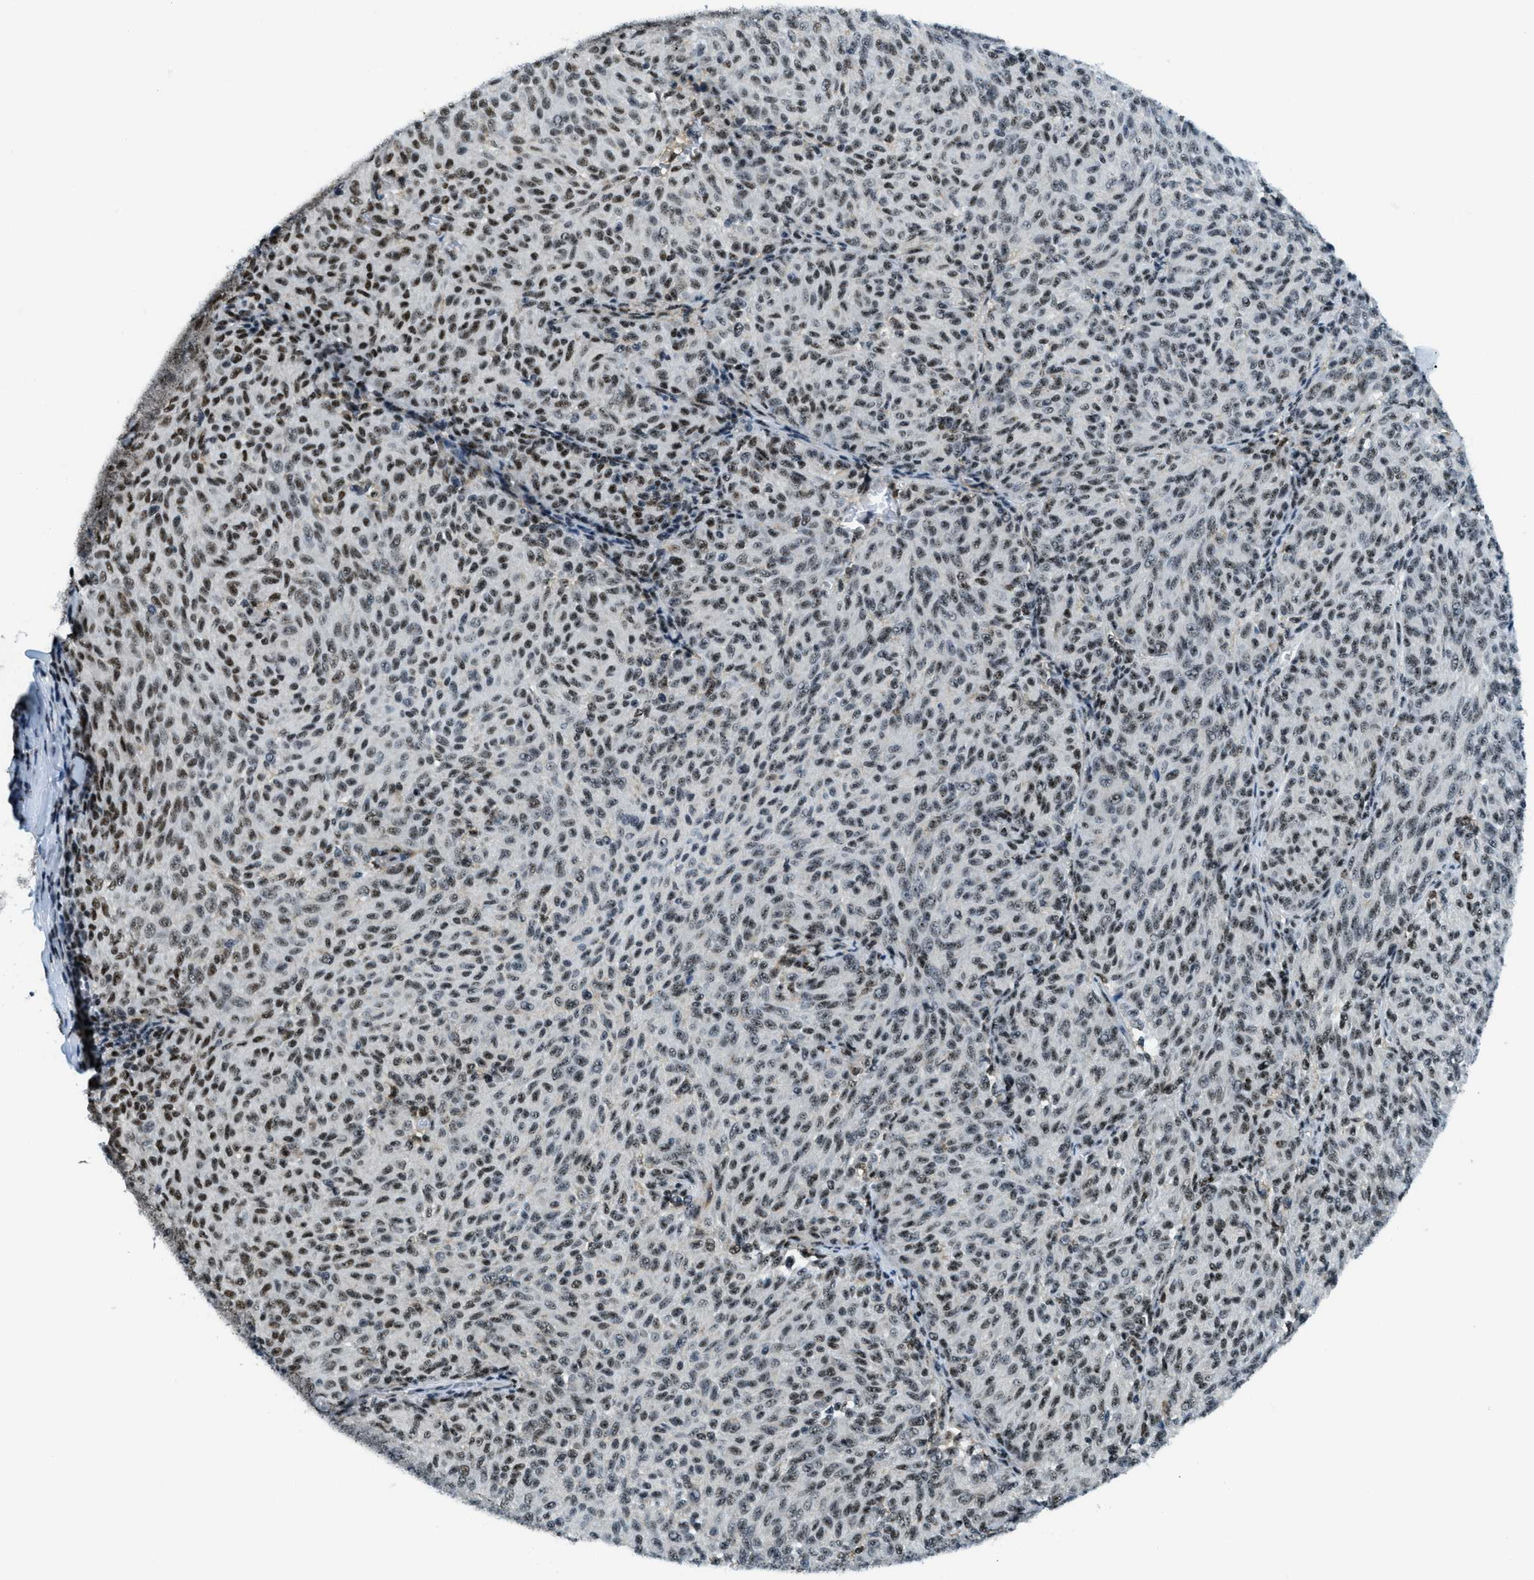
{"staining": {"intensity": "strong", "quantity": ">75%", "location": "nuclear"}, "tissue": "melanoma", "cell_type": "Tumor cells", "image_type": "cancer", "snomed": [{"axis": "morphology", "description": "Malignant melanoma, NOS"}, {"axis": "topography", "description": "Skin"}], "caption": "High-power microscopy captured an immunohistochemistry (IHC) photomicrograph of melanoma, revealing strong nuclear positivity in about >75% of tumor cells.", "gene": "SP100", "patient": {"sex": "female", "age": 72}}